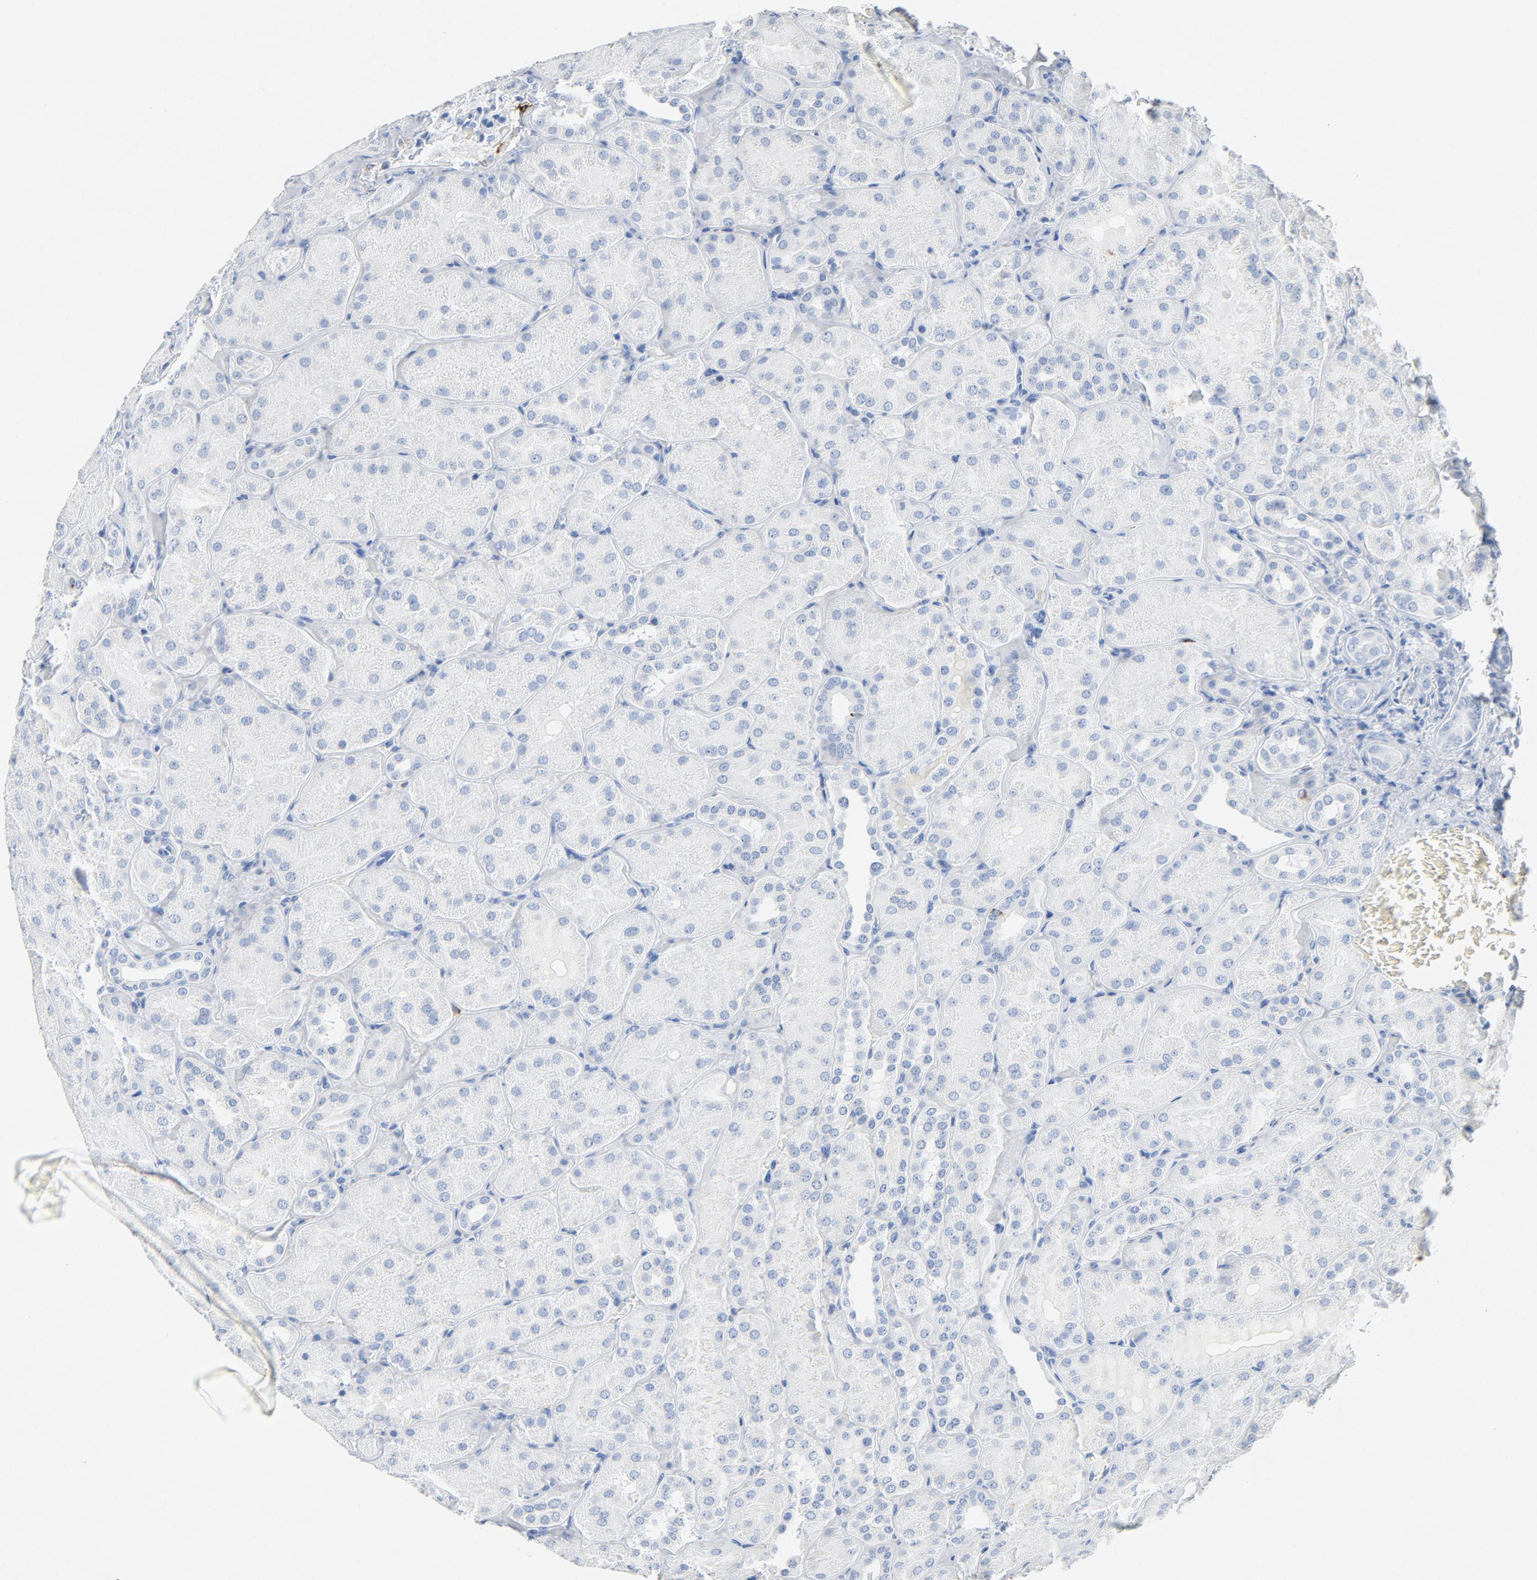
{"staining": {"intensity": "moderate", "quantity": "<25%", "location": "cytoplasmic/membranous"}, "tissue": "kidney", "cell_type": "Cells in tubules", "image_type": "normal", "snomed": [{"axis": "morphology", "description": "Normal tissue, NOS"}, {"axis": "topography", "description": "Kidney"}], "caption": "Kidney was stained to show a protein in brown. There is low levels of moderate cytoplasmic/membranous positivity in approximately <25% of cells in tubules. (brown staining indicates protein expression, while blue staining denotes nuclei).", "gene": "PTPRB", "patient": {"sex": "male", "age": 28}}